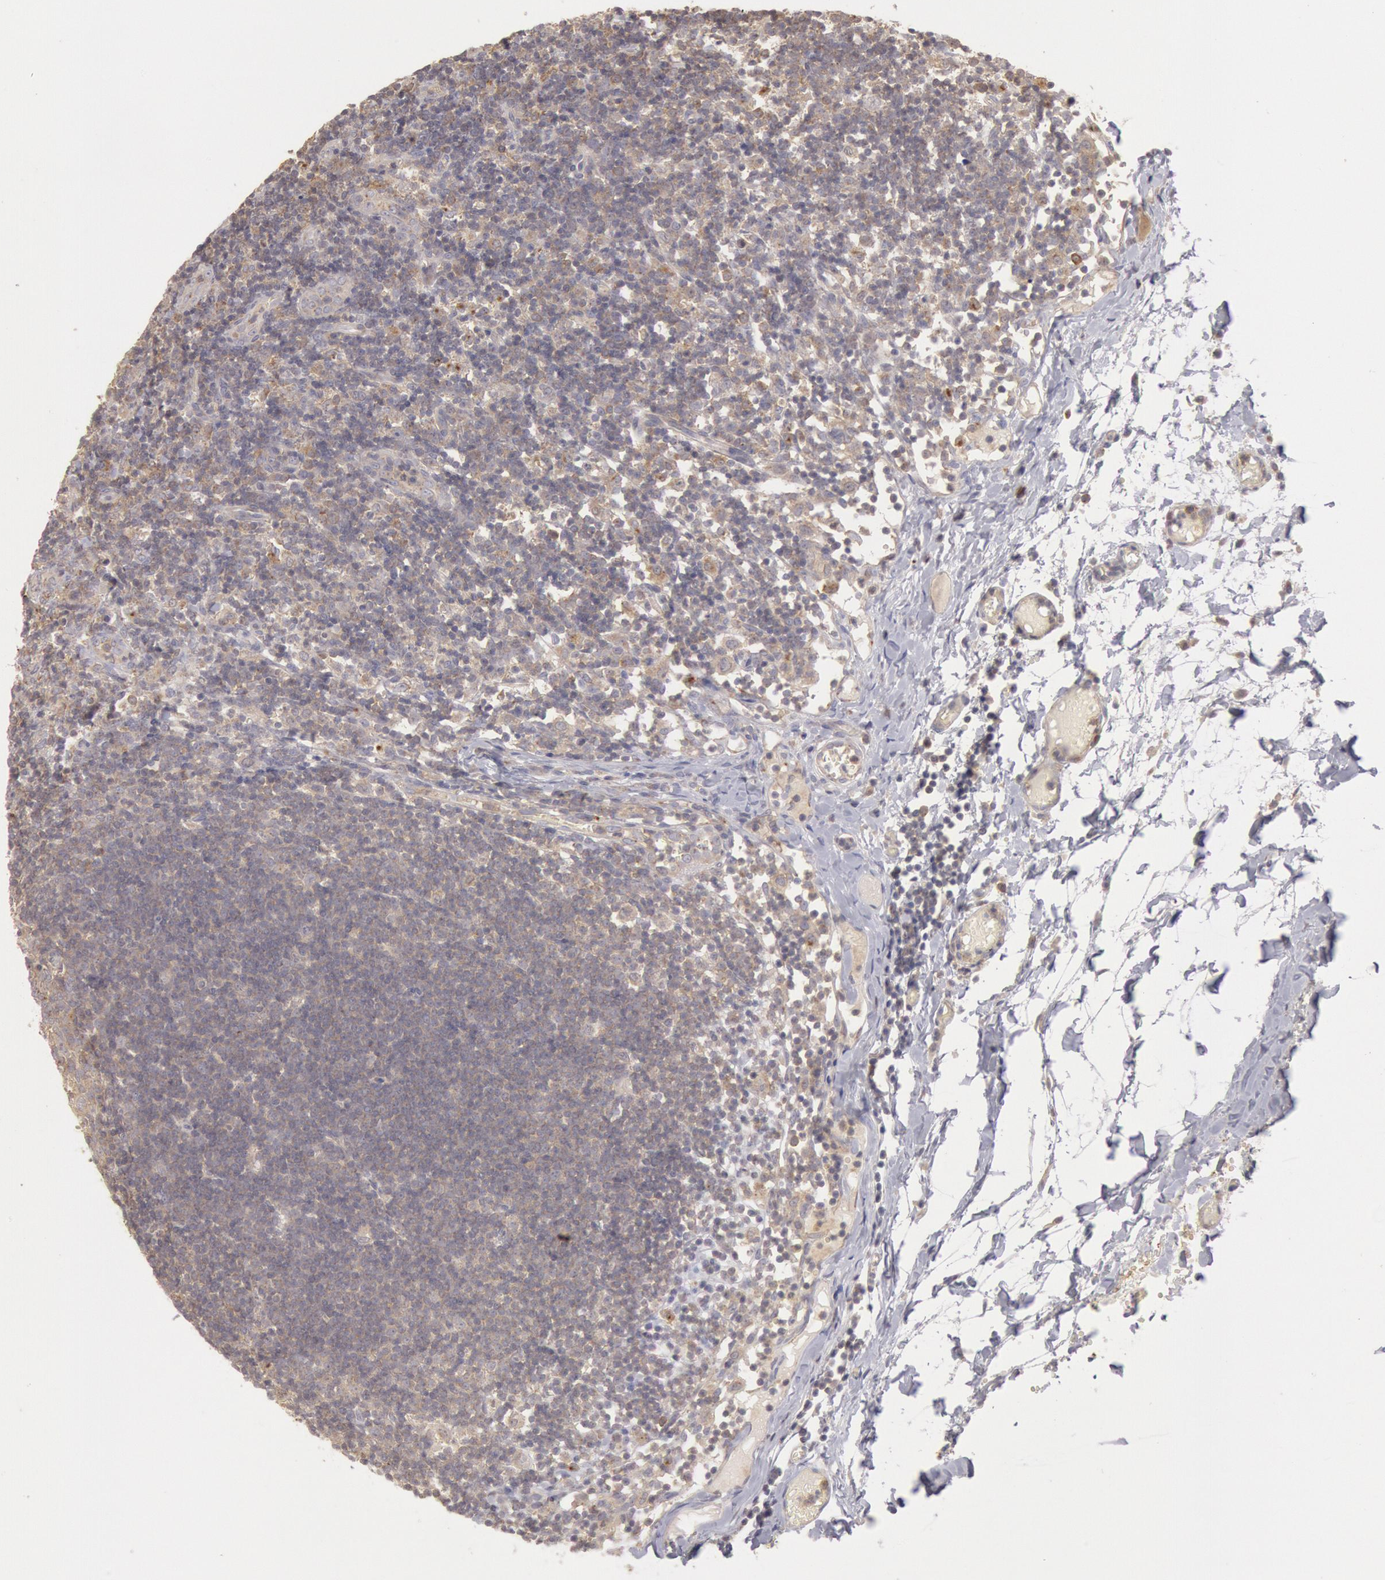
{"staining": {"intensity": "weak", "quantity": ">75%", "location": "cytoplasmic/membranous"}, "tissue": "lymph node", "cell_type": "Non-germinal center cells", "image_type": "normal", "snomed": [{"axis": "morphology", "description": "Normal tissue, NOS"}, {"axis": "morphology", "description": "Inflammation, NOS"}, {"axis": "topography", "description": "Lymph node"}, {"axis": "topography", "description": "Salivary gland"}], "caption": "Immunohistochemical staining of normal human lymph node displays >75% levels of weak cytoplasmic/membranous protein positivity in approximately >75% of non-germinal center cells. The staining is performed using DAB brown chromogen to label protein expression. The nuclei are counter-stained blue using hematoxylin.", "gene": "PLA2G6", "patient": {"sex": "male", "age": 3}}